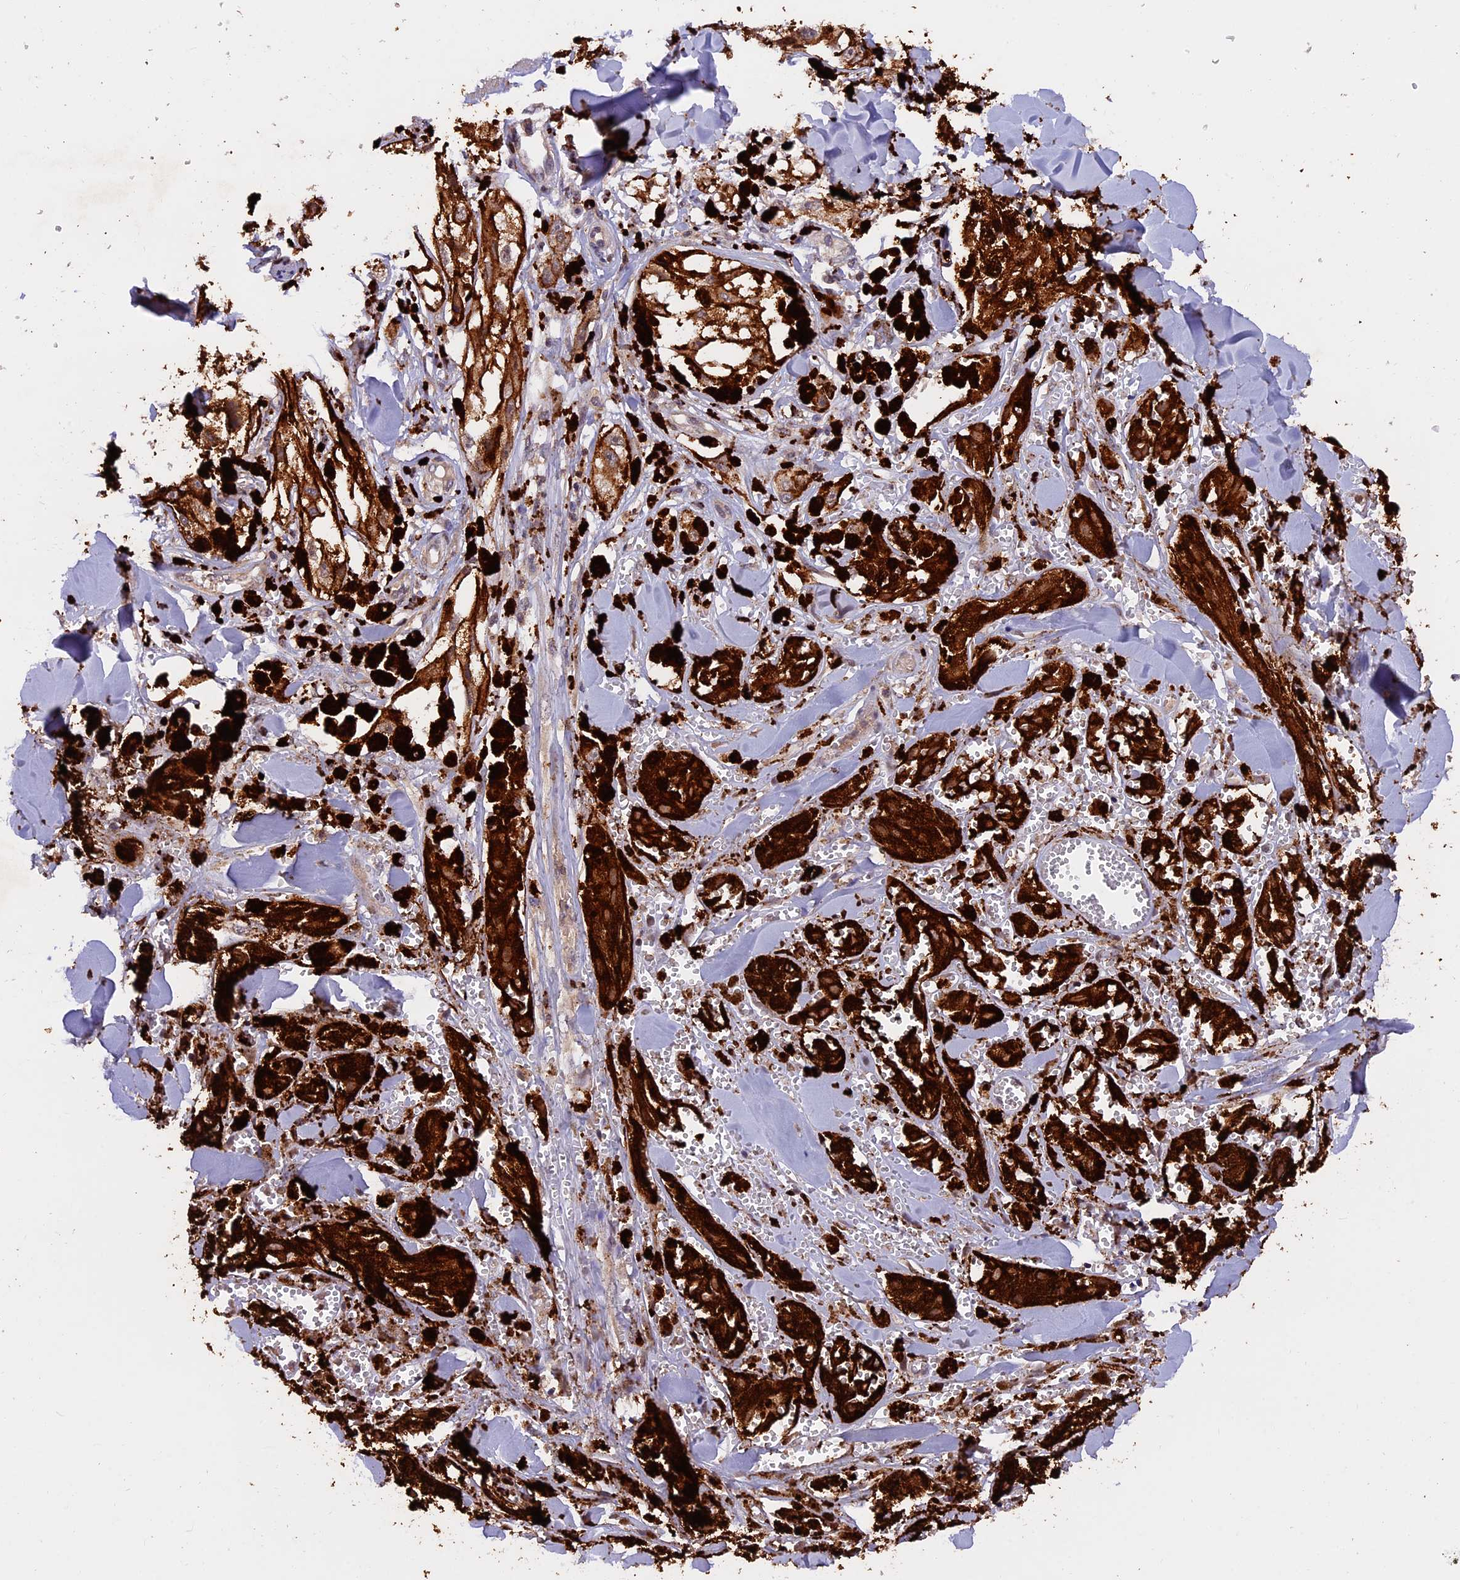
{"staining": {"intensity": "moderate", "quantity": ">75%", "location": "cytoplasmic/membranous"}, "tissue": "melanoma", "cell_type": "Tumor cells", "image_type": "cancer", "snomed": [{"axis": "morphology", "description": "Malignant melanoma, NOS"}, {"axis": "topography", "description": "Skin"}], "caption": "Malignant melanoma stained with a protein marker exhibits moderate staining in tumor cells.", "gene": "PKD2L2", "patient": {"sex": "male", "age": 88}}